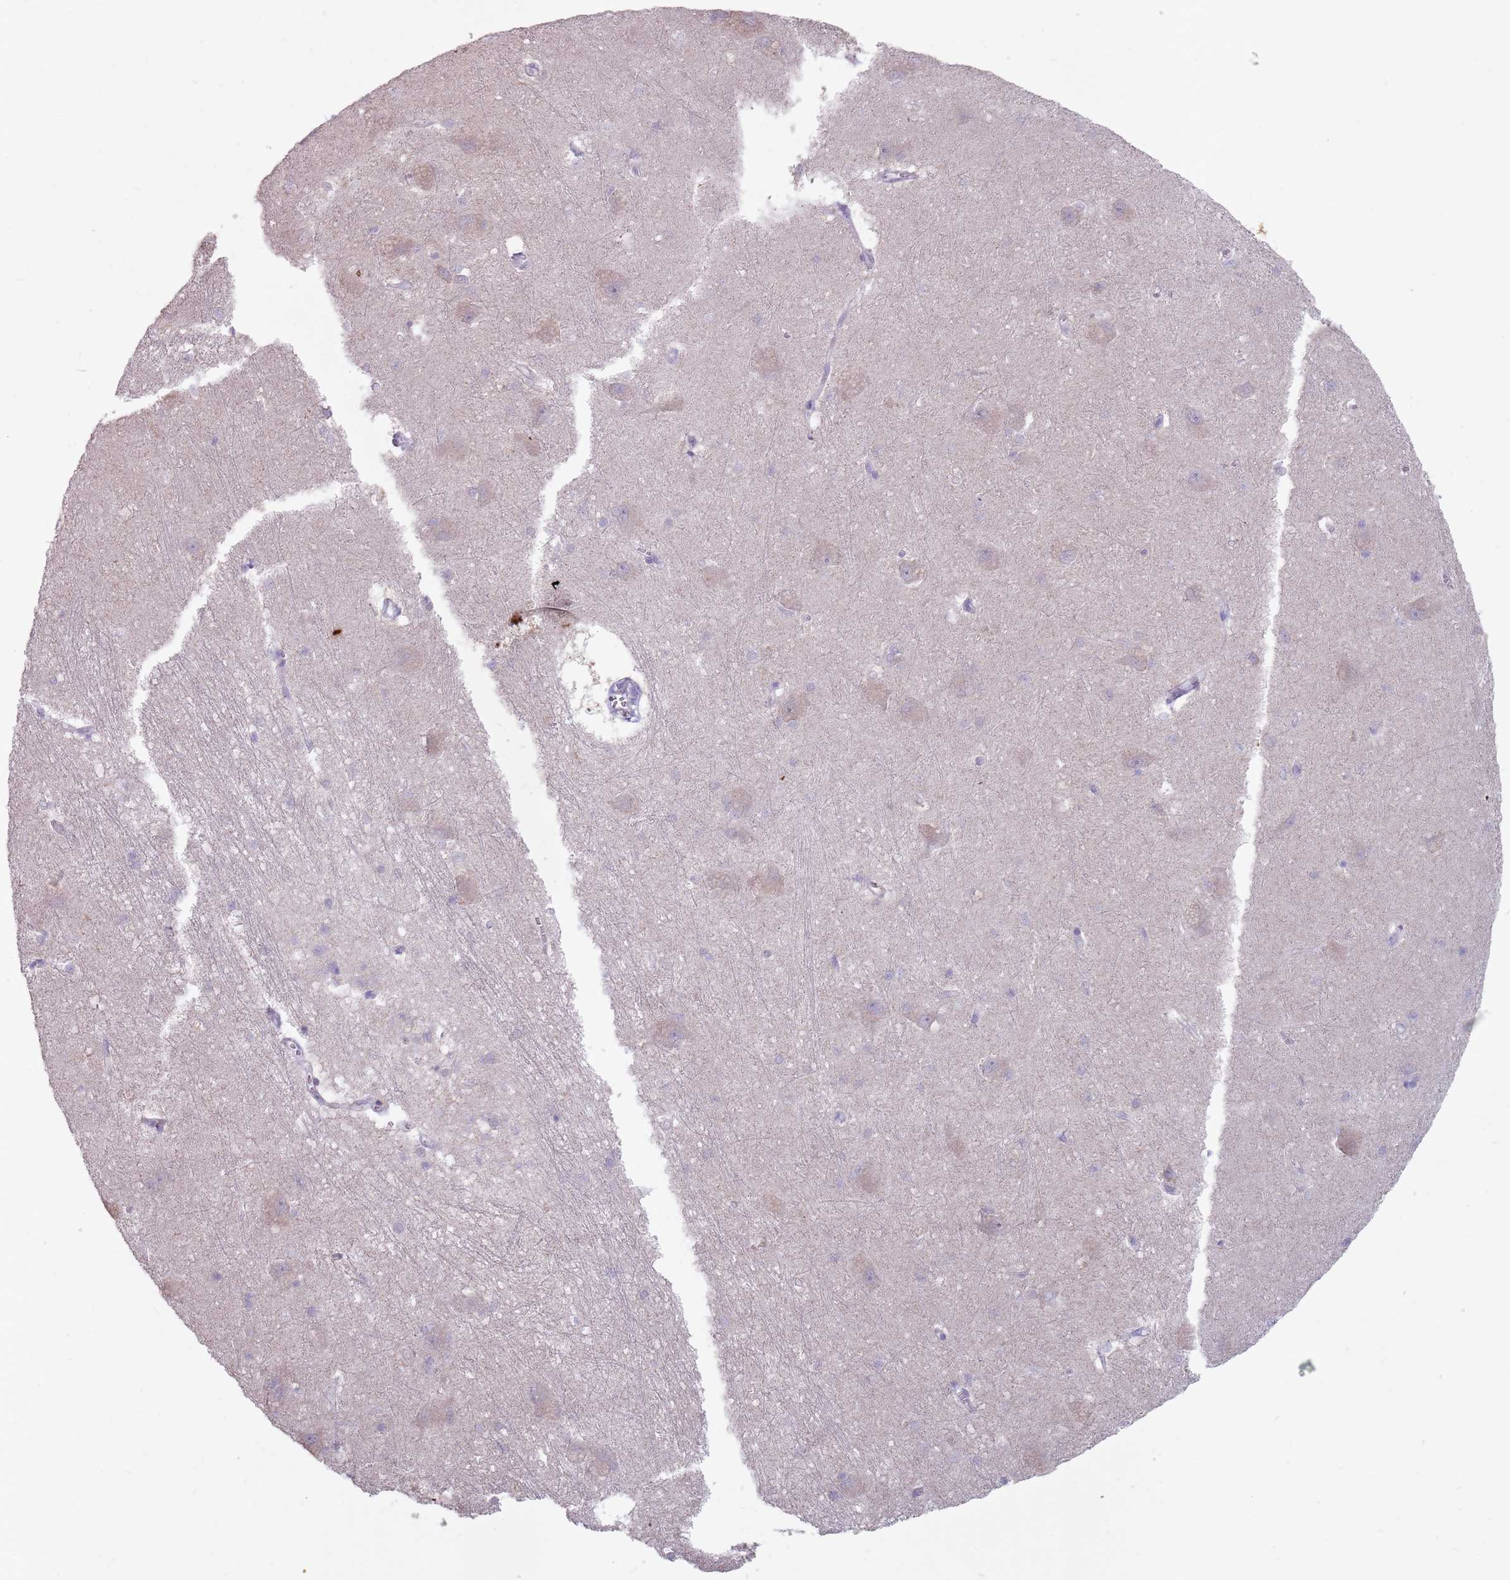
{"staining": {"intensity": "negative", "quantity": "none", "location": "none"}, "tissue": "caudate", "cell_type": "Glial cells", "image_type": "normal", "snomed": [{"axis": "morphology", "description": "Normal tissue, NOS"}, {"axis": "topography", "description": "Lateral ventricle wall"}], "caption": "This image is of unremarkable caudate stained with immunohistochemistry to label a protein in brown with the nuclei are counter-stained blue. There is no expression in glial cells. Brightfield microscopy of IHC stained with DAB (3,3'-diaminobenzidine) (brown) and hematoxylin (blue), captured at high magnification.", "gene": "STYK1", "patient": {"sex": "male", "age": 37}}